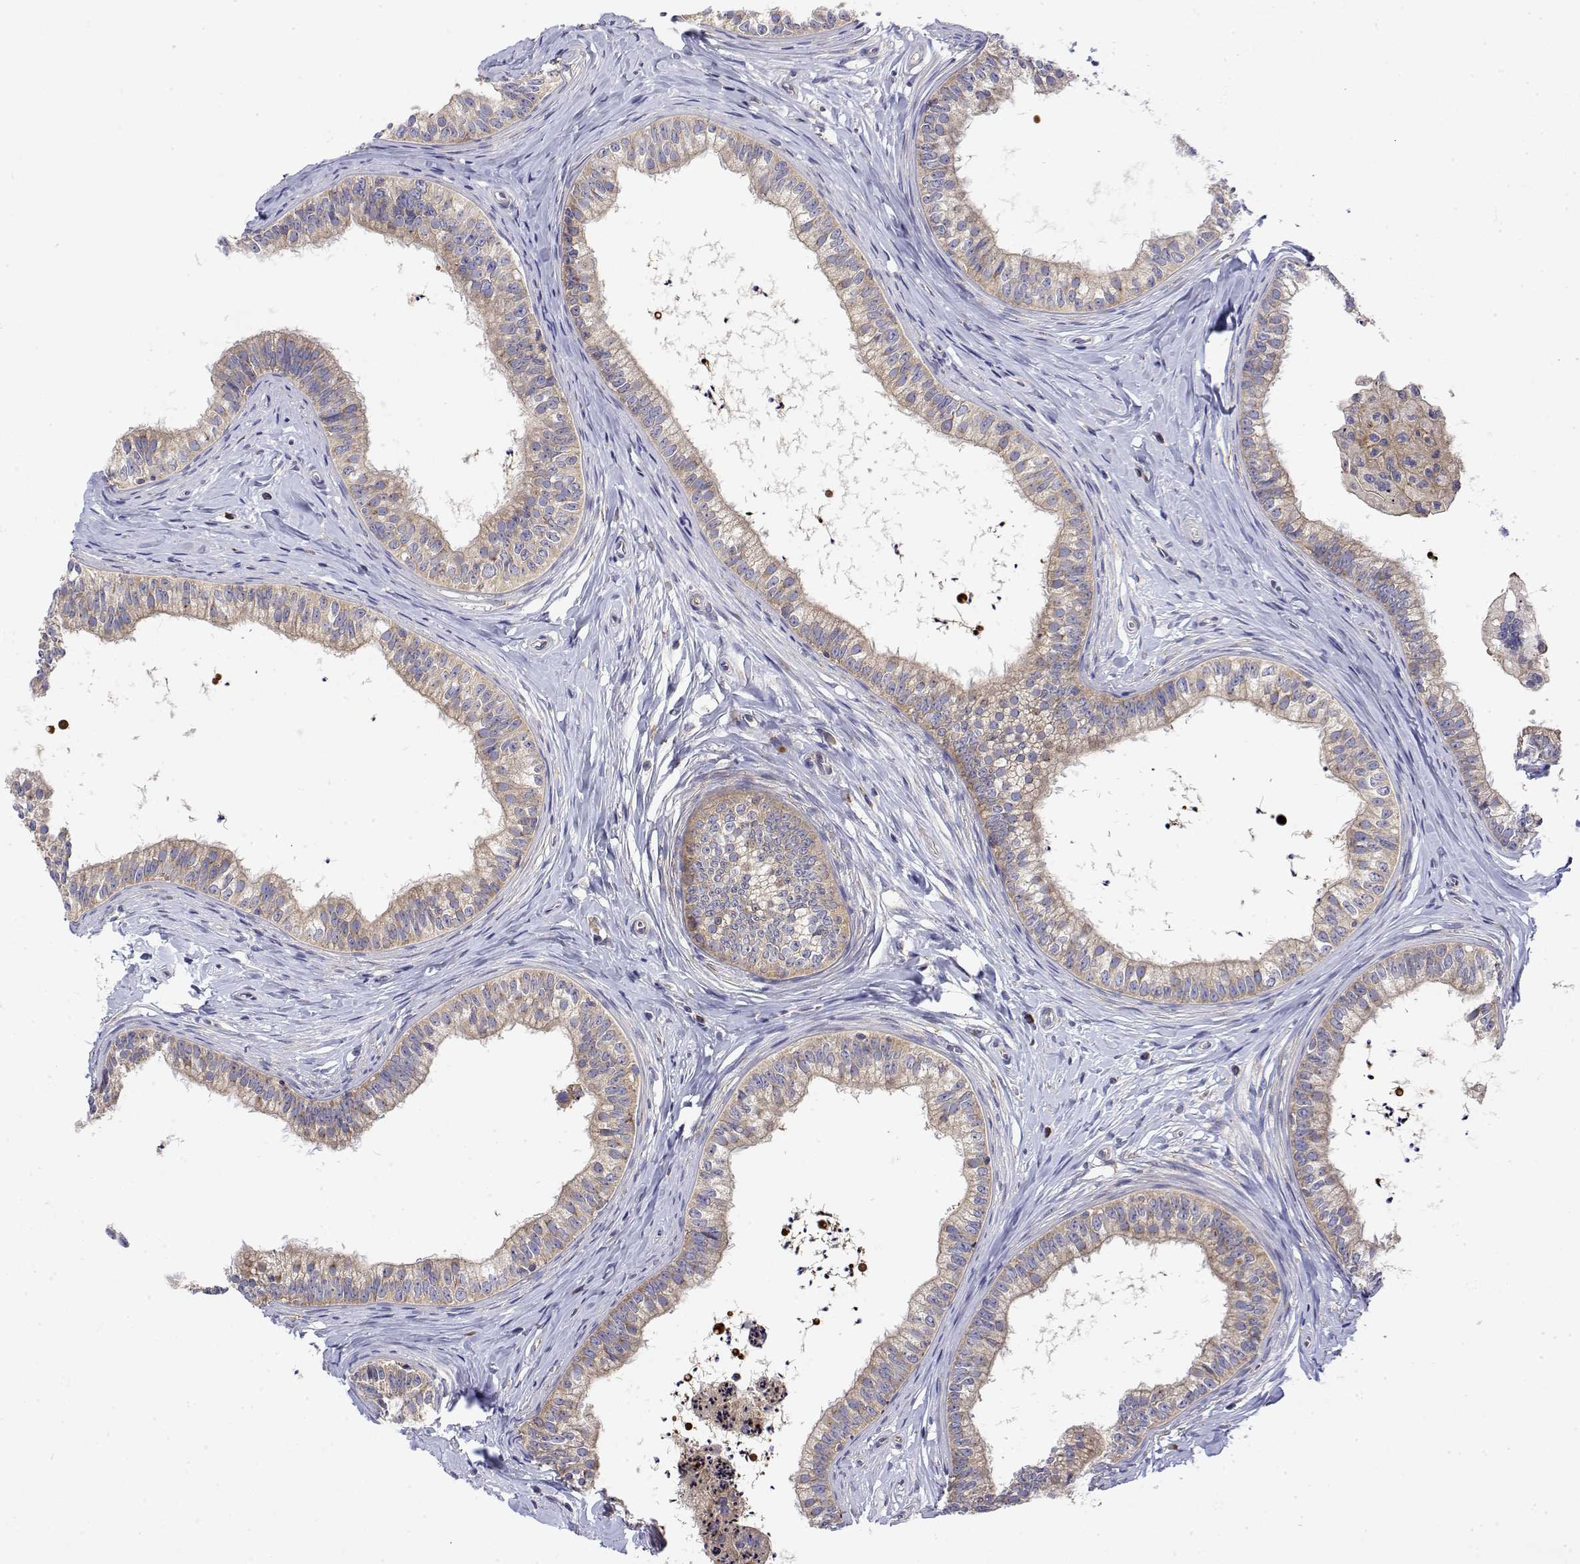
{"staining": {"intensity": "weak", "quantity": "25%-75%", "location": "cytoplasmic/membranous"}, "tissue": "epididymis", "cell_type": "Glandular cells", "image_type": "normal", "snomed": [{"axis": "morphology", "description": "Normal tissue, NOS"}, {"axis": "topography", "description": "Epididymis"}], "caption": "IHC staining of normal epididymis, which exhibits low levels of weak cytoplasmic/membranous positivity in about 25%-75% of glandular cells indicating weak cytoplasmic/membranous protein positivity. The staining was performed using DAB (3,3'-diaminobenzidine) (brown) for protein detection and nuclei were counterstained in hematoxylin (blue).", "gene": "EEF1G", "patient": {"sex": "male", "age": 24}}